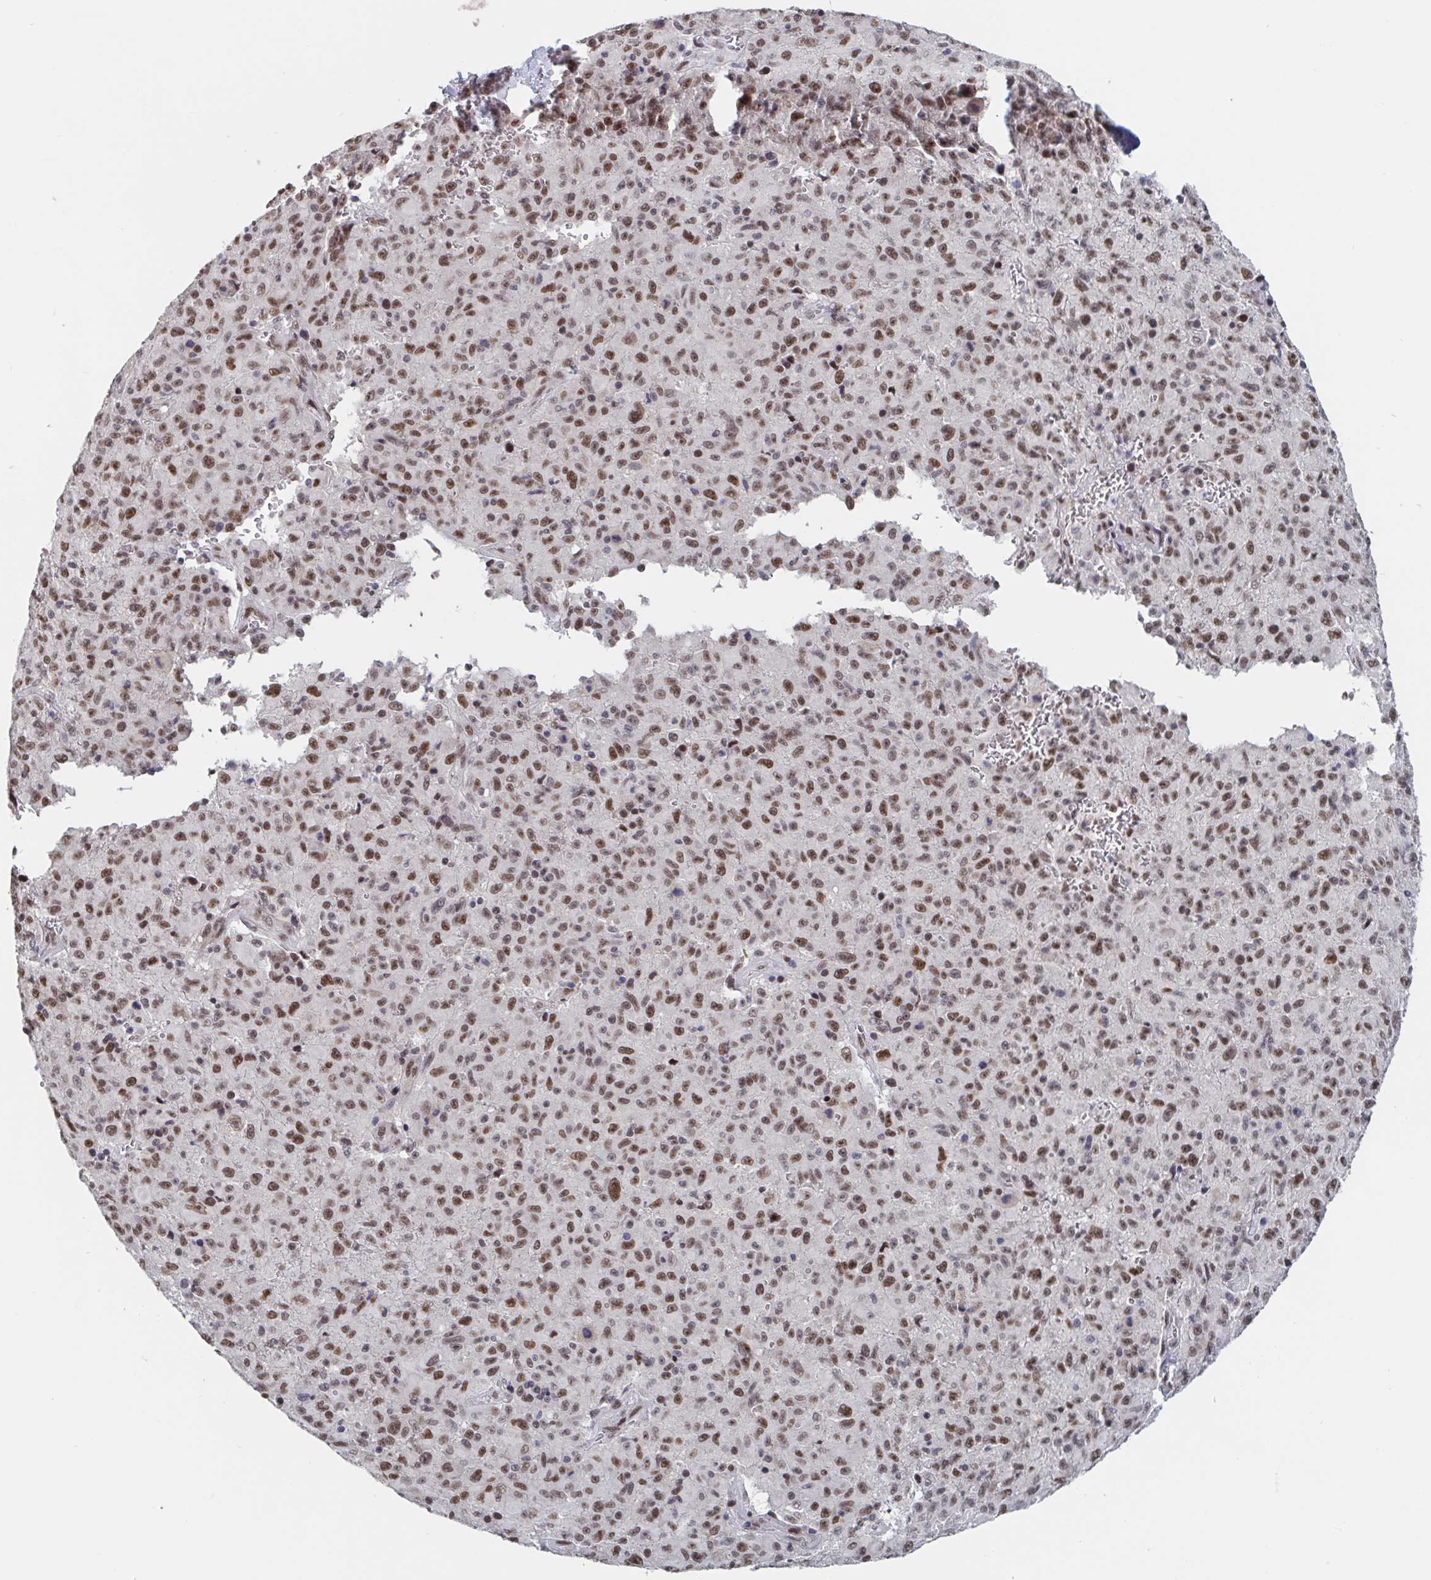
{"staining": {"intensity": "moderate", "quantity": ">75%", "location": "nuclear"}, "tissue": "melanoma", "cell_type": "Tumor cells", "image_type": "cancer", "snomed": [{"axis": "morphology", "description": "Malignant melanoma, NOS"}, {"axis": "topography", "description": "Skin"}], "caption": "Tumor cells reveal moderate nuclear positivity in about >75% of cells in melanoma.", "gene": "BCL7B", "patient": {"sex": "male", "age": 46}}